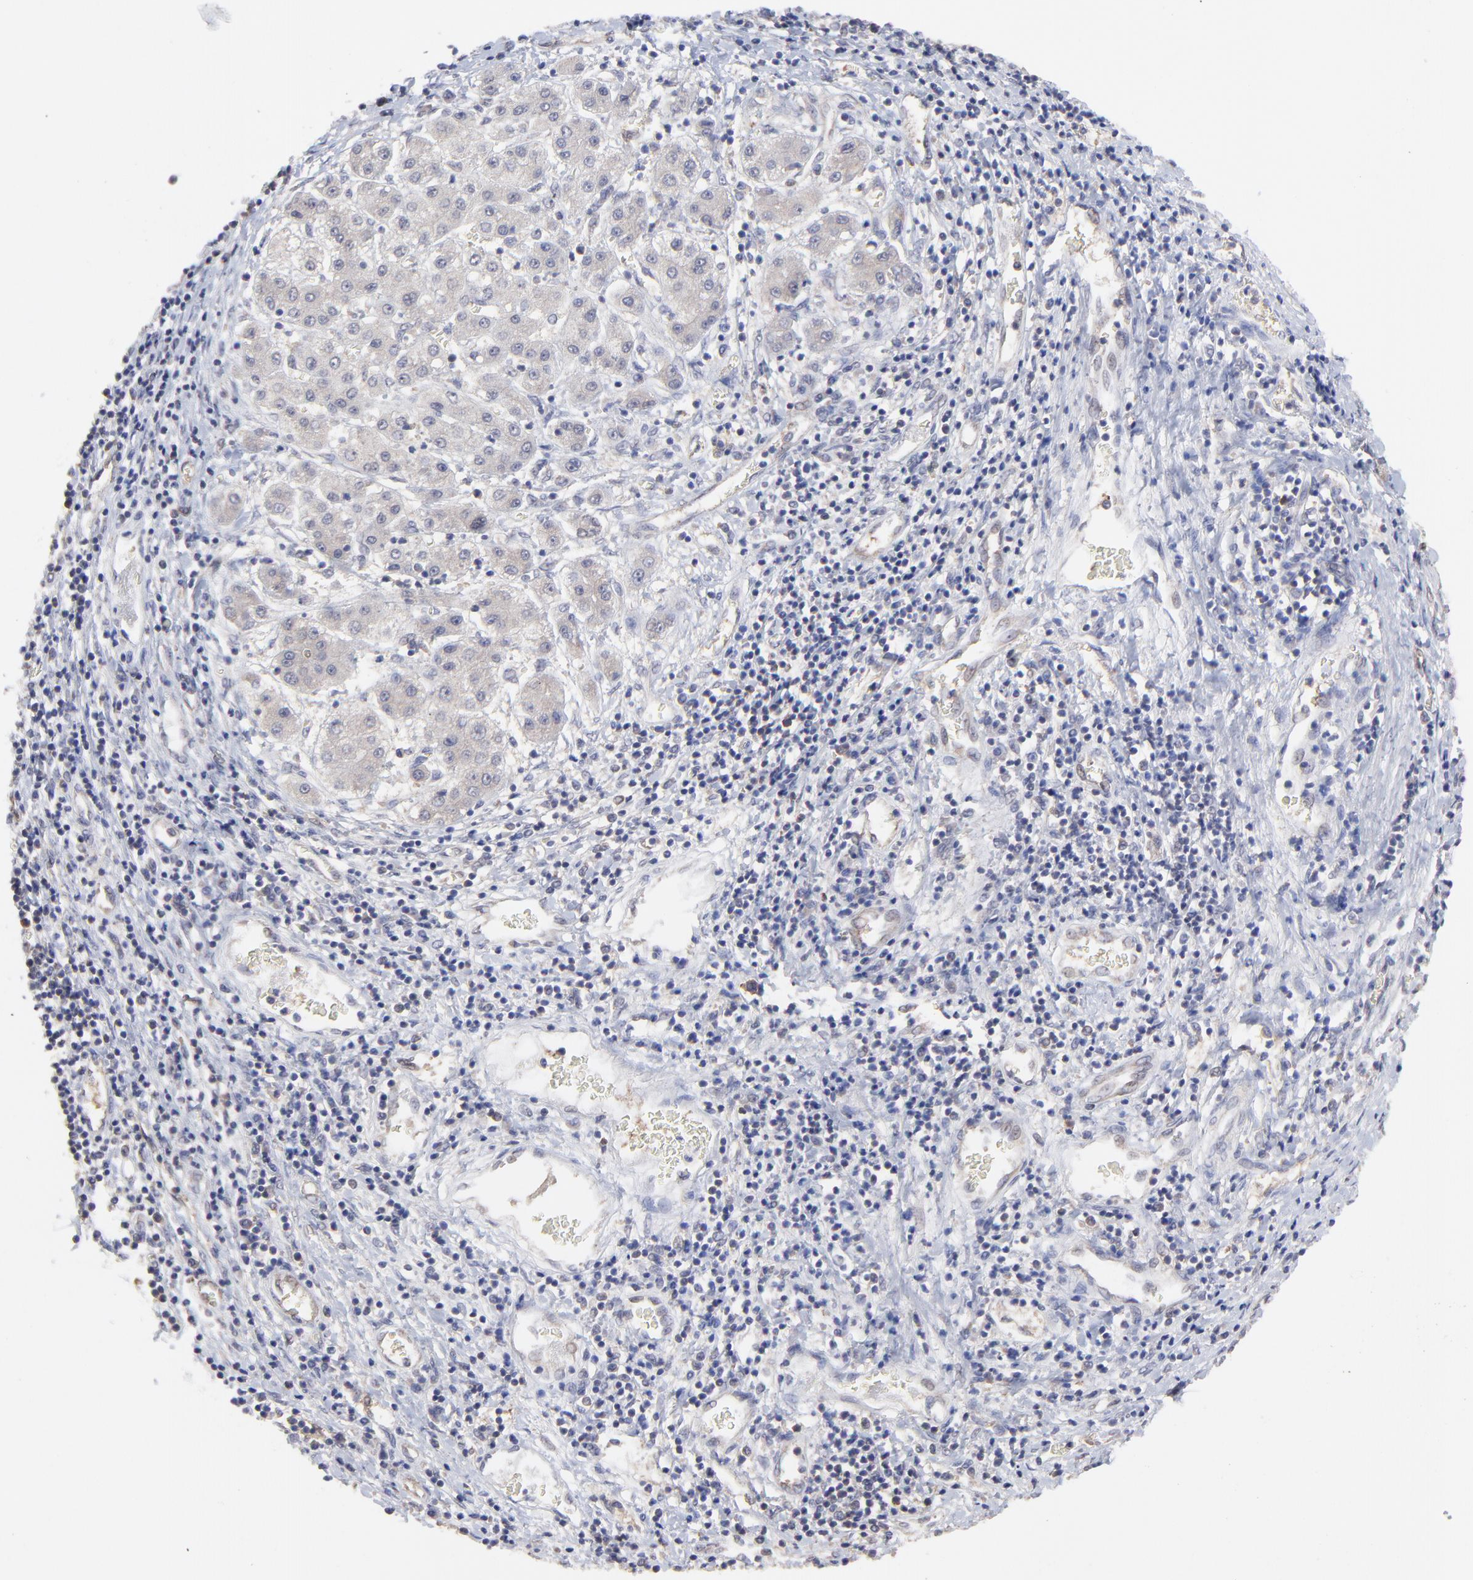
{"staining": {"intensity": "negative", "quantity": "none", "location": "none"}, "tissue": "liver cancer", "cell_type": "Tumor cells", "image_type": "cancer", "snomed": [{"axis": "morphology", "description": "Carcinoma, Hepatocellular, NOS"}, {"axis": "topography", "description": "Liver"}], "caption": "A high-resolution photomicrograph shows IHC staining of liver cancer (hepatocellular carcinoma), which demonstrates no significant staining in tumor cells.", "gene": "GART", "patient": {"sex": "male", "age": 24}}